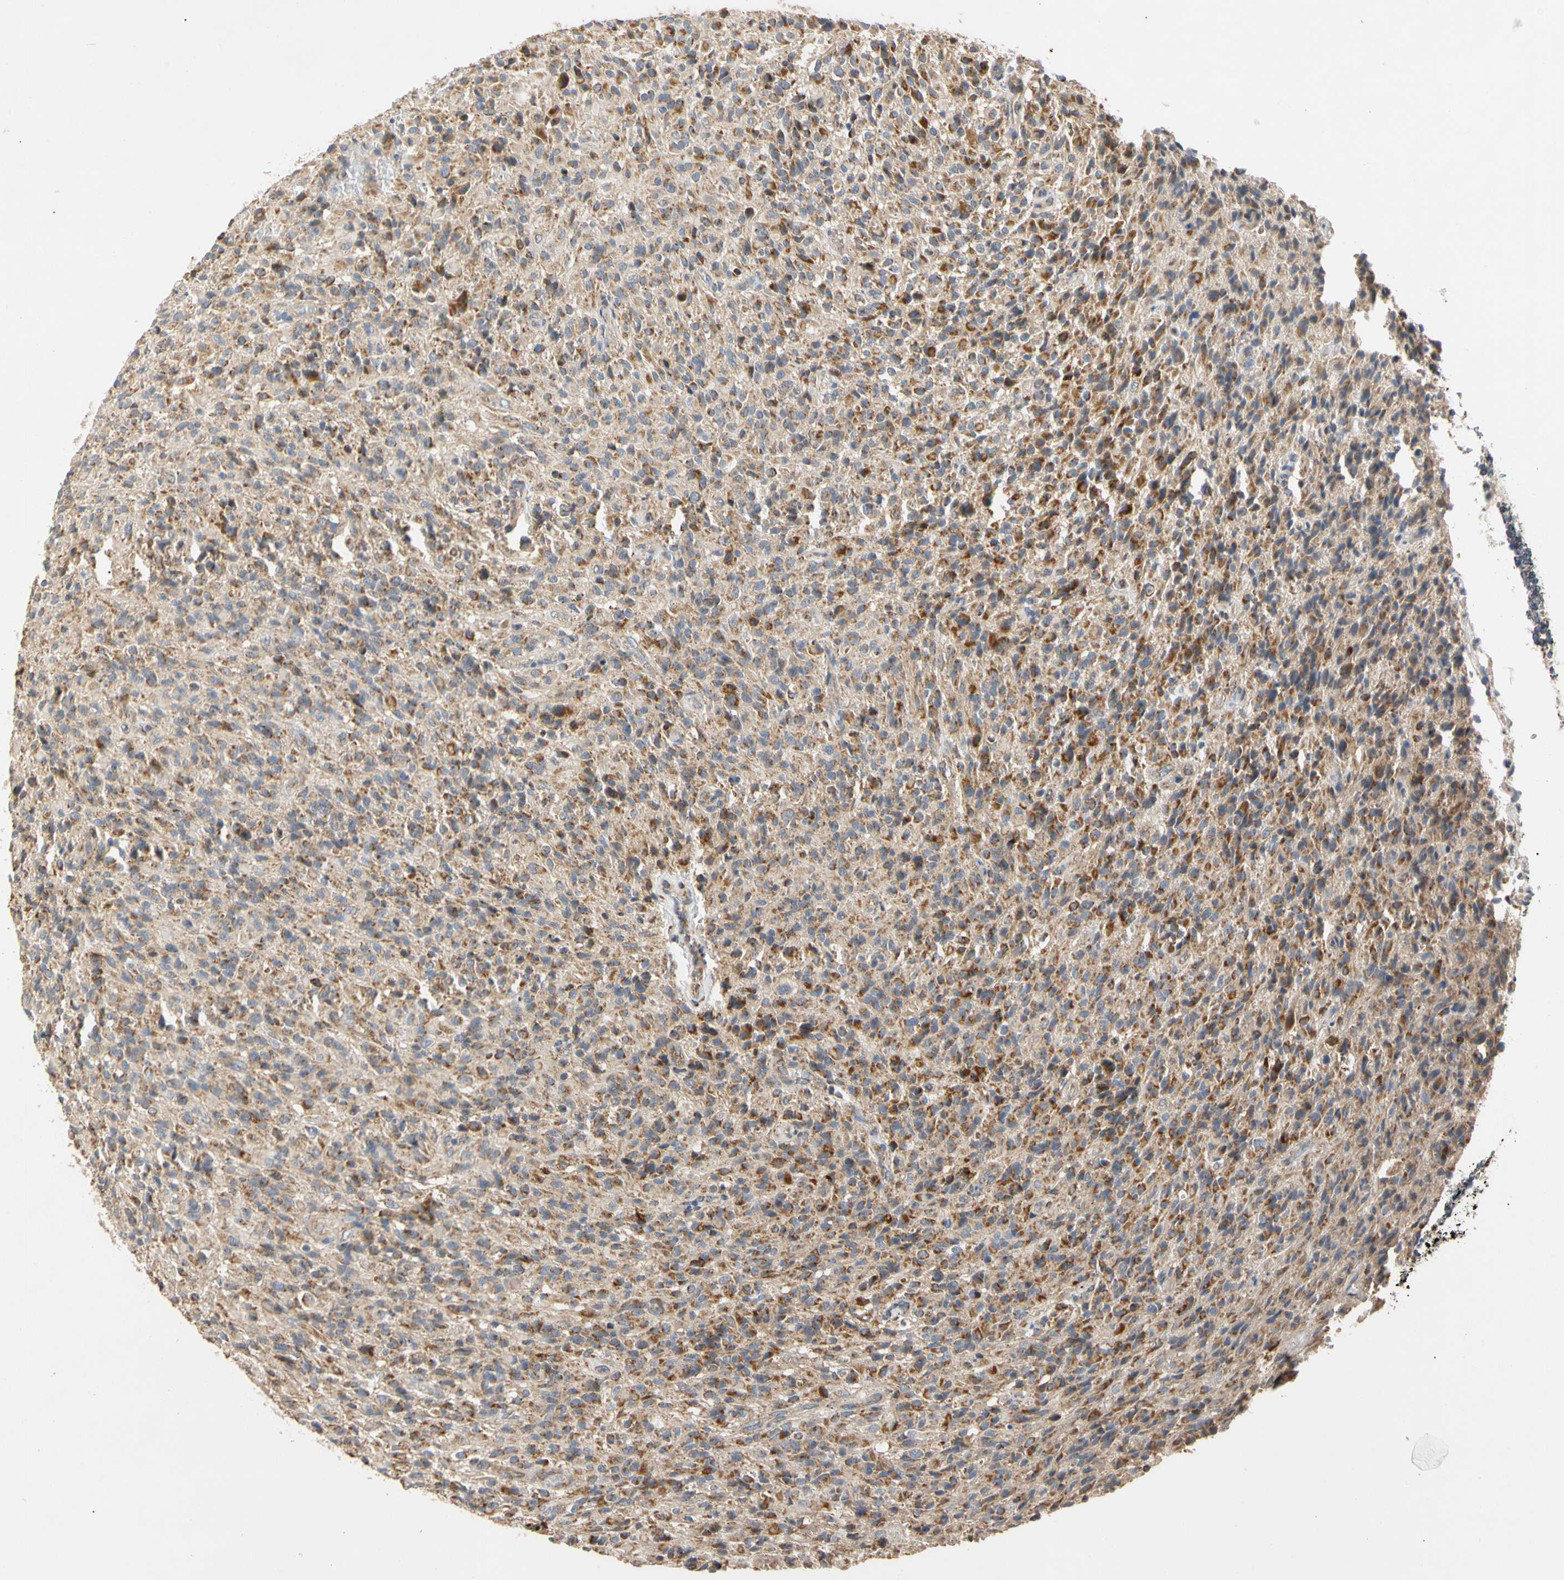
{"staining": {"intensity": "moderate", "quantity": ">75%", "location": "cytoplasmic/membranous"}, "tissue": "glioma", "cell_type": "Tumor cells", "image_type": "cancer", "snomed": [{"axis": "morphology", "description": "Glioma, malignant, High grade"}, {"axis": "topography", "description": "Brain"}], "caption": "The histopathology image shows staining of glioma, revealing moderate cytoplasmic/membranous protein positivity (brown color) within tumor cells. The protein of interest is shown in brown color, while the nuclei are stained blue.", "gene": "GPD2", "patient": {"sex": "male", "age": 71}}